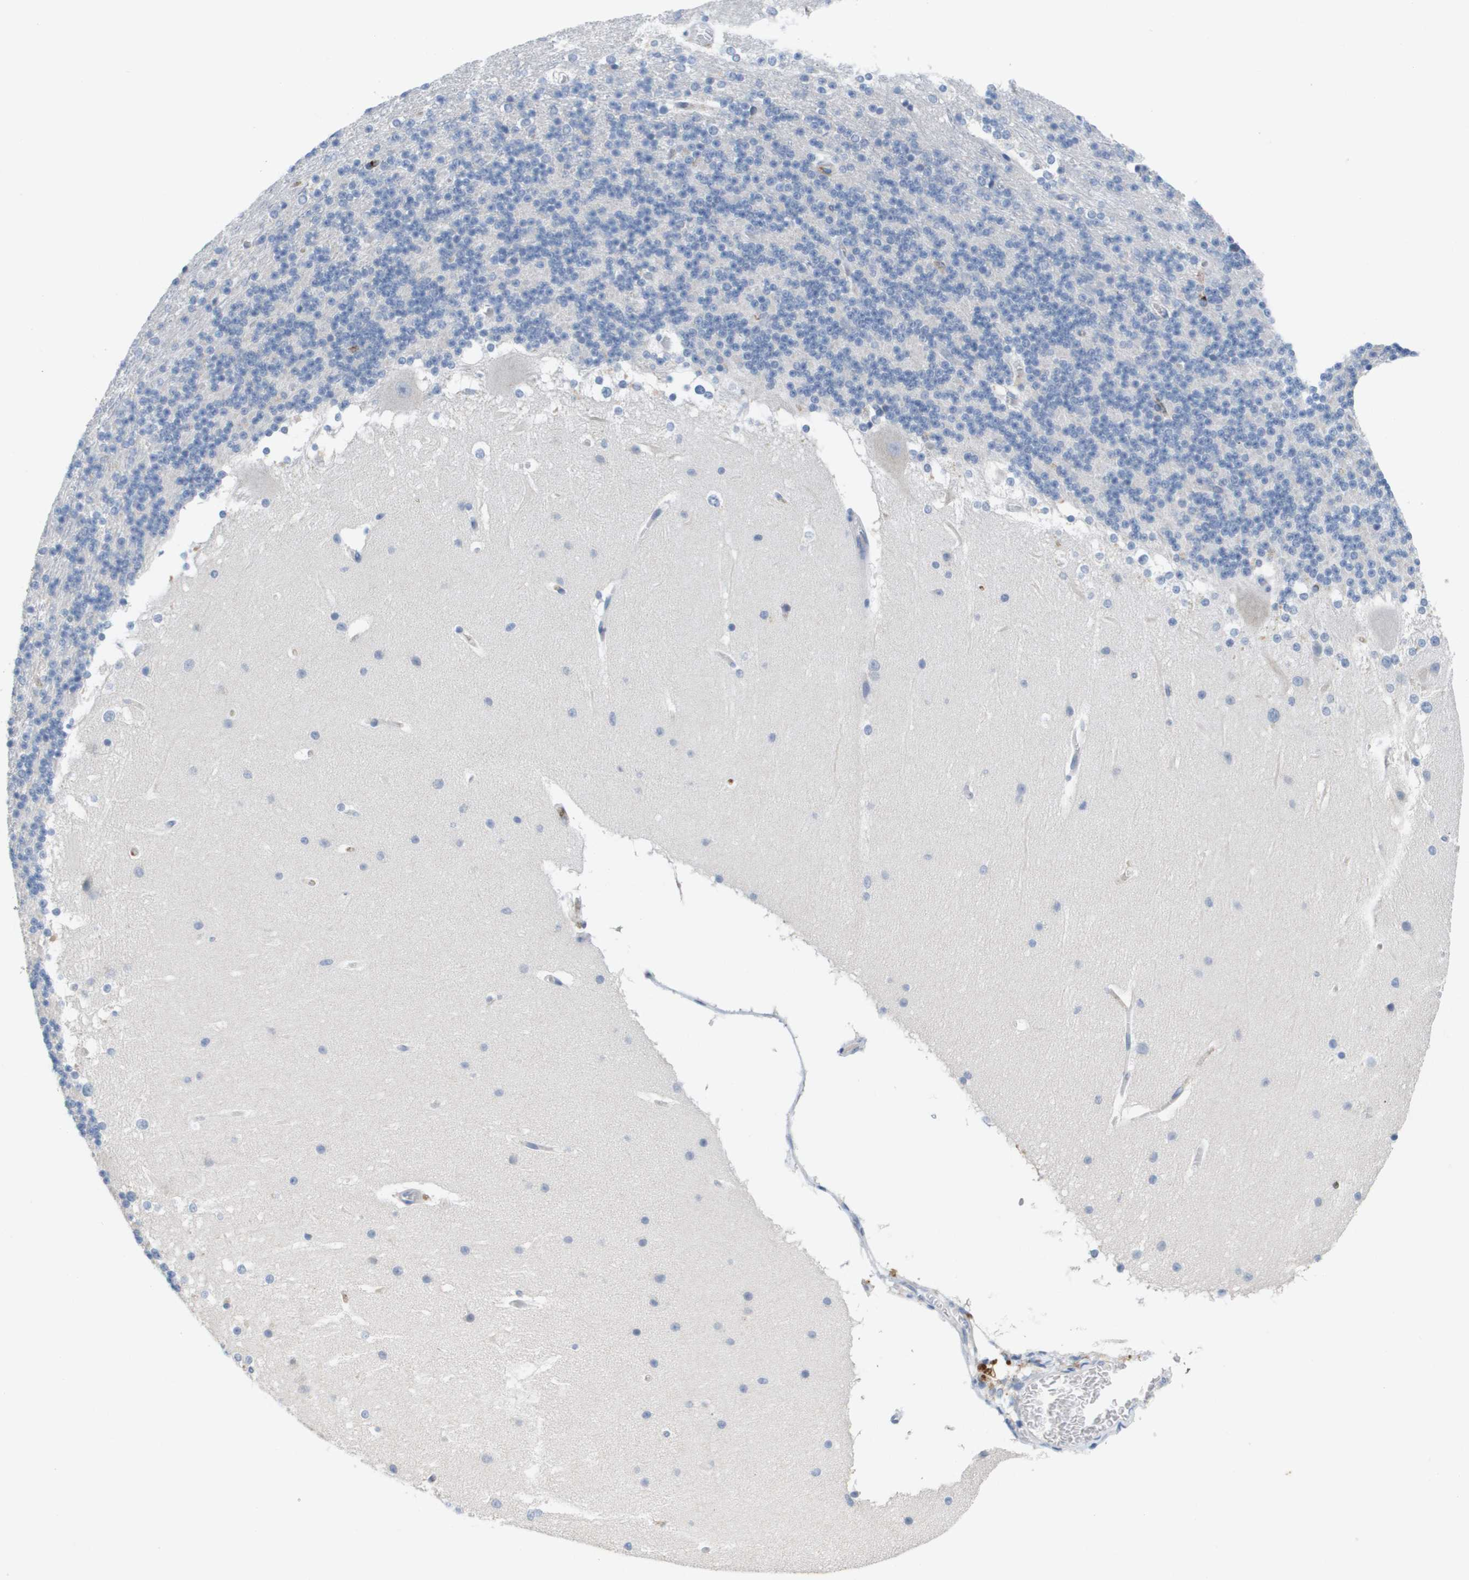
{"staining": {"intensity": "negative", "quantity": "none", "location": "none"}, "tissue": "cerebellum", "cell_type": "Cells in granular layer", "image_type": "normal", "snomed": [{"axis": "morphology", "description": "Normal tissue, NOS"}, {"axis": "topography", "description": "Cerebellum"}], "caption": "High power microscopy micrograph of an IHC image of normal cerebellum, revealing no significant staining in cells in granular layer. Brightfield microscopy of immunohistochemistry (IHC) stained with DAB (brown) and hematoxylin (blue), captured at high magnification.", "gene": "ANGPT2", "patient": {"sex": "female", "age": 19}}